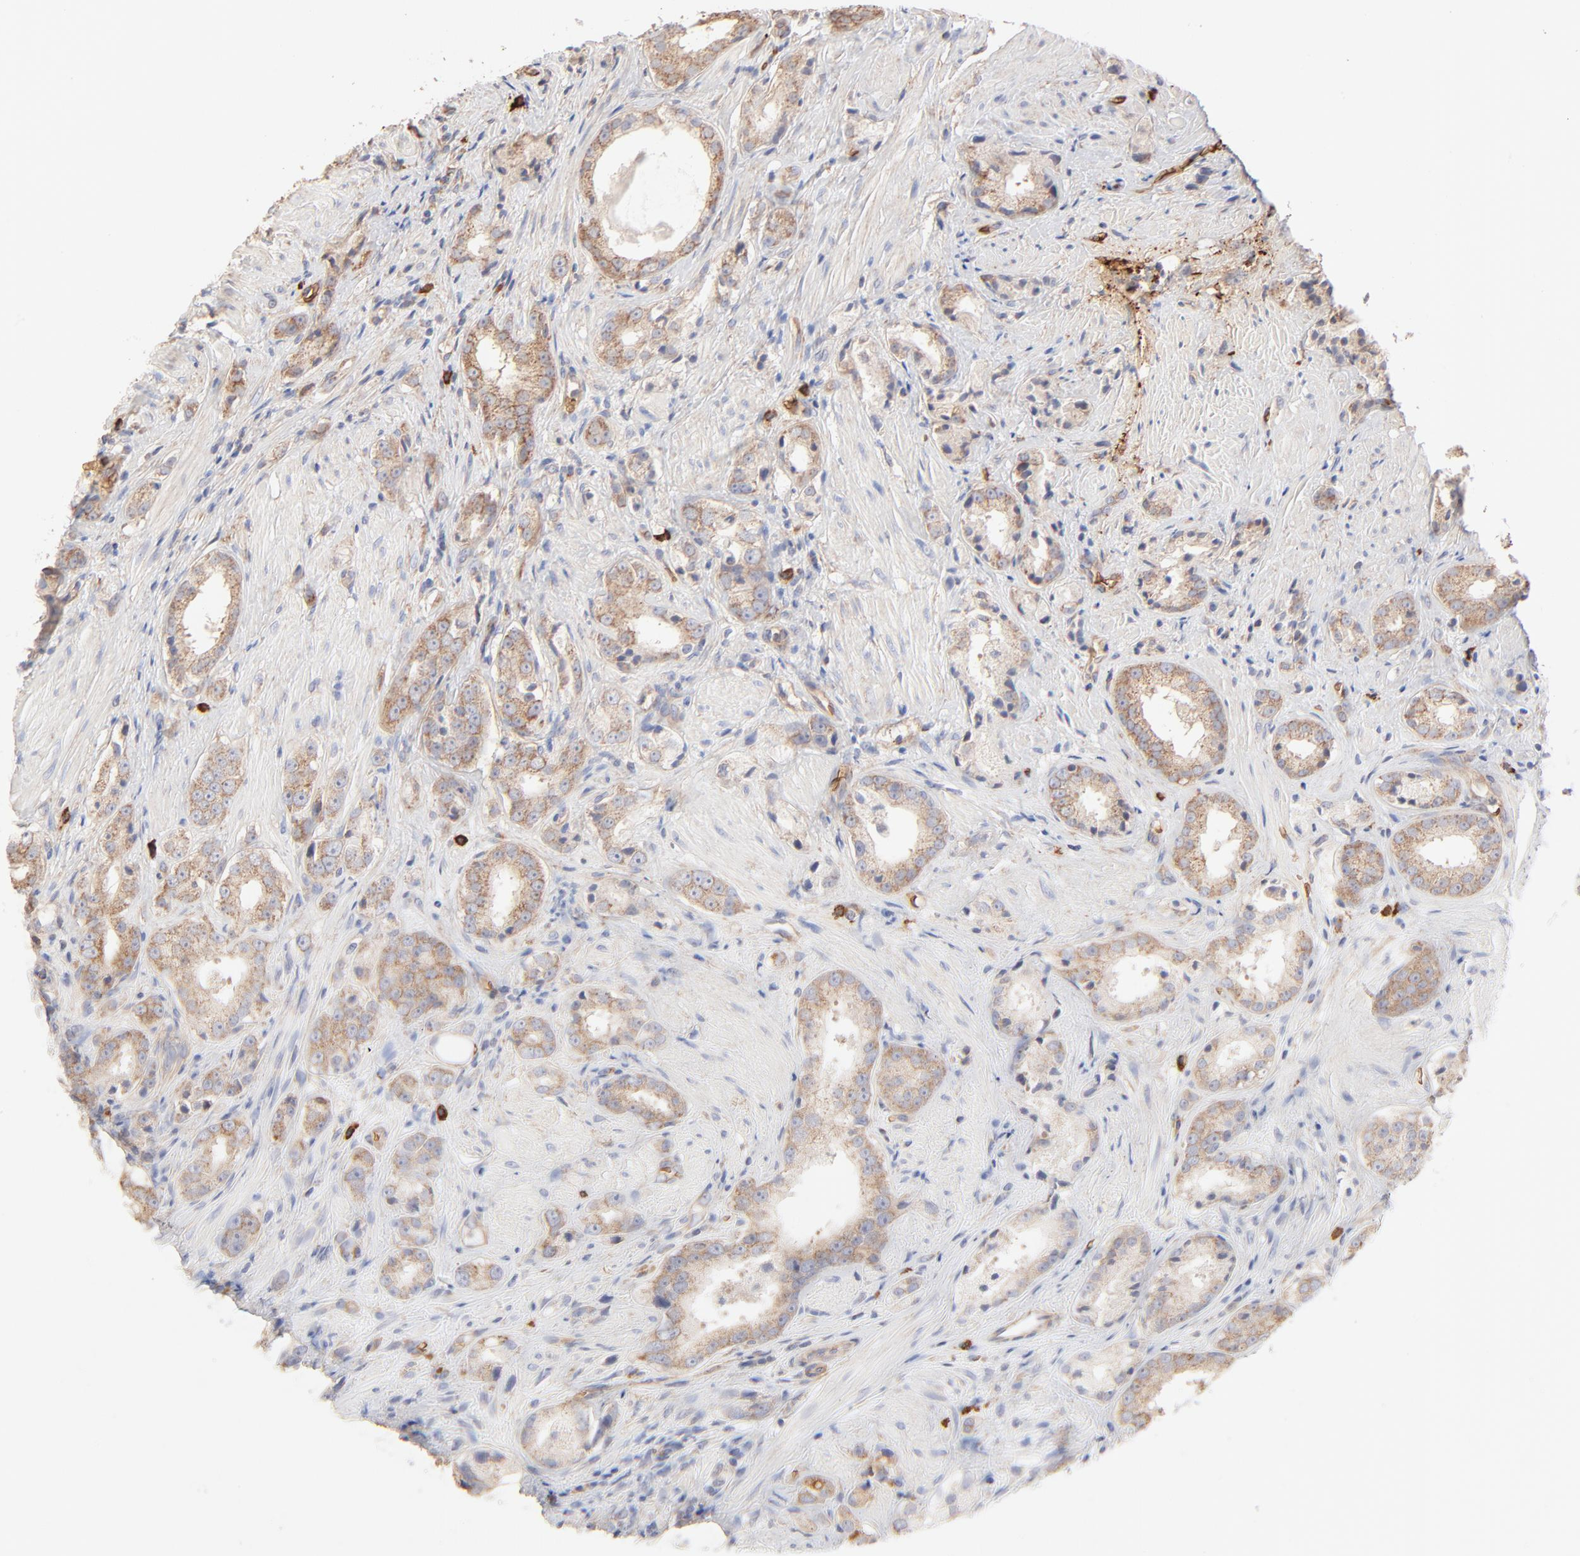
{"staining": {"intensity": "weak", "quantity": ">75%", "location": "cytoplasmic/membranous"}, "tissue": "prostate cancer", "cell_type": "Tumor cells", "image_type": "cancer", "snomed": [{"axis": "morphology", "description": "Adenocarcinoma, Medium grade"}, {"axis": "topography", "description": "Prostate"}], "caption": "Protein expression by immunohistochemistry (IHC) demonstrates weak cytoplasmic/membranous expression in approximately >75% of tumor cells in prostate cancer (adenocarcinoma (medium-grade)). Nuclei are stained in blue.", "gene": "SPTB", "patient": {"sex": "male", "age": 53}}